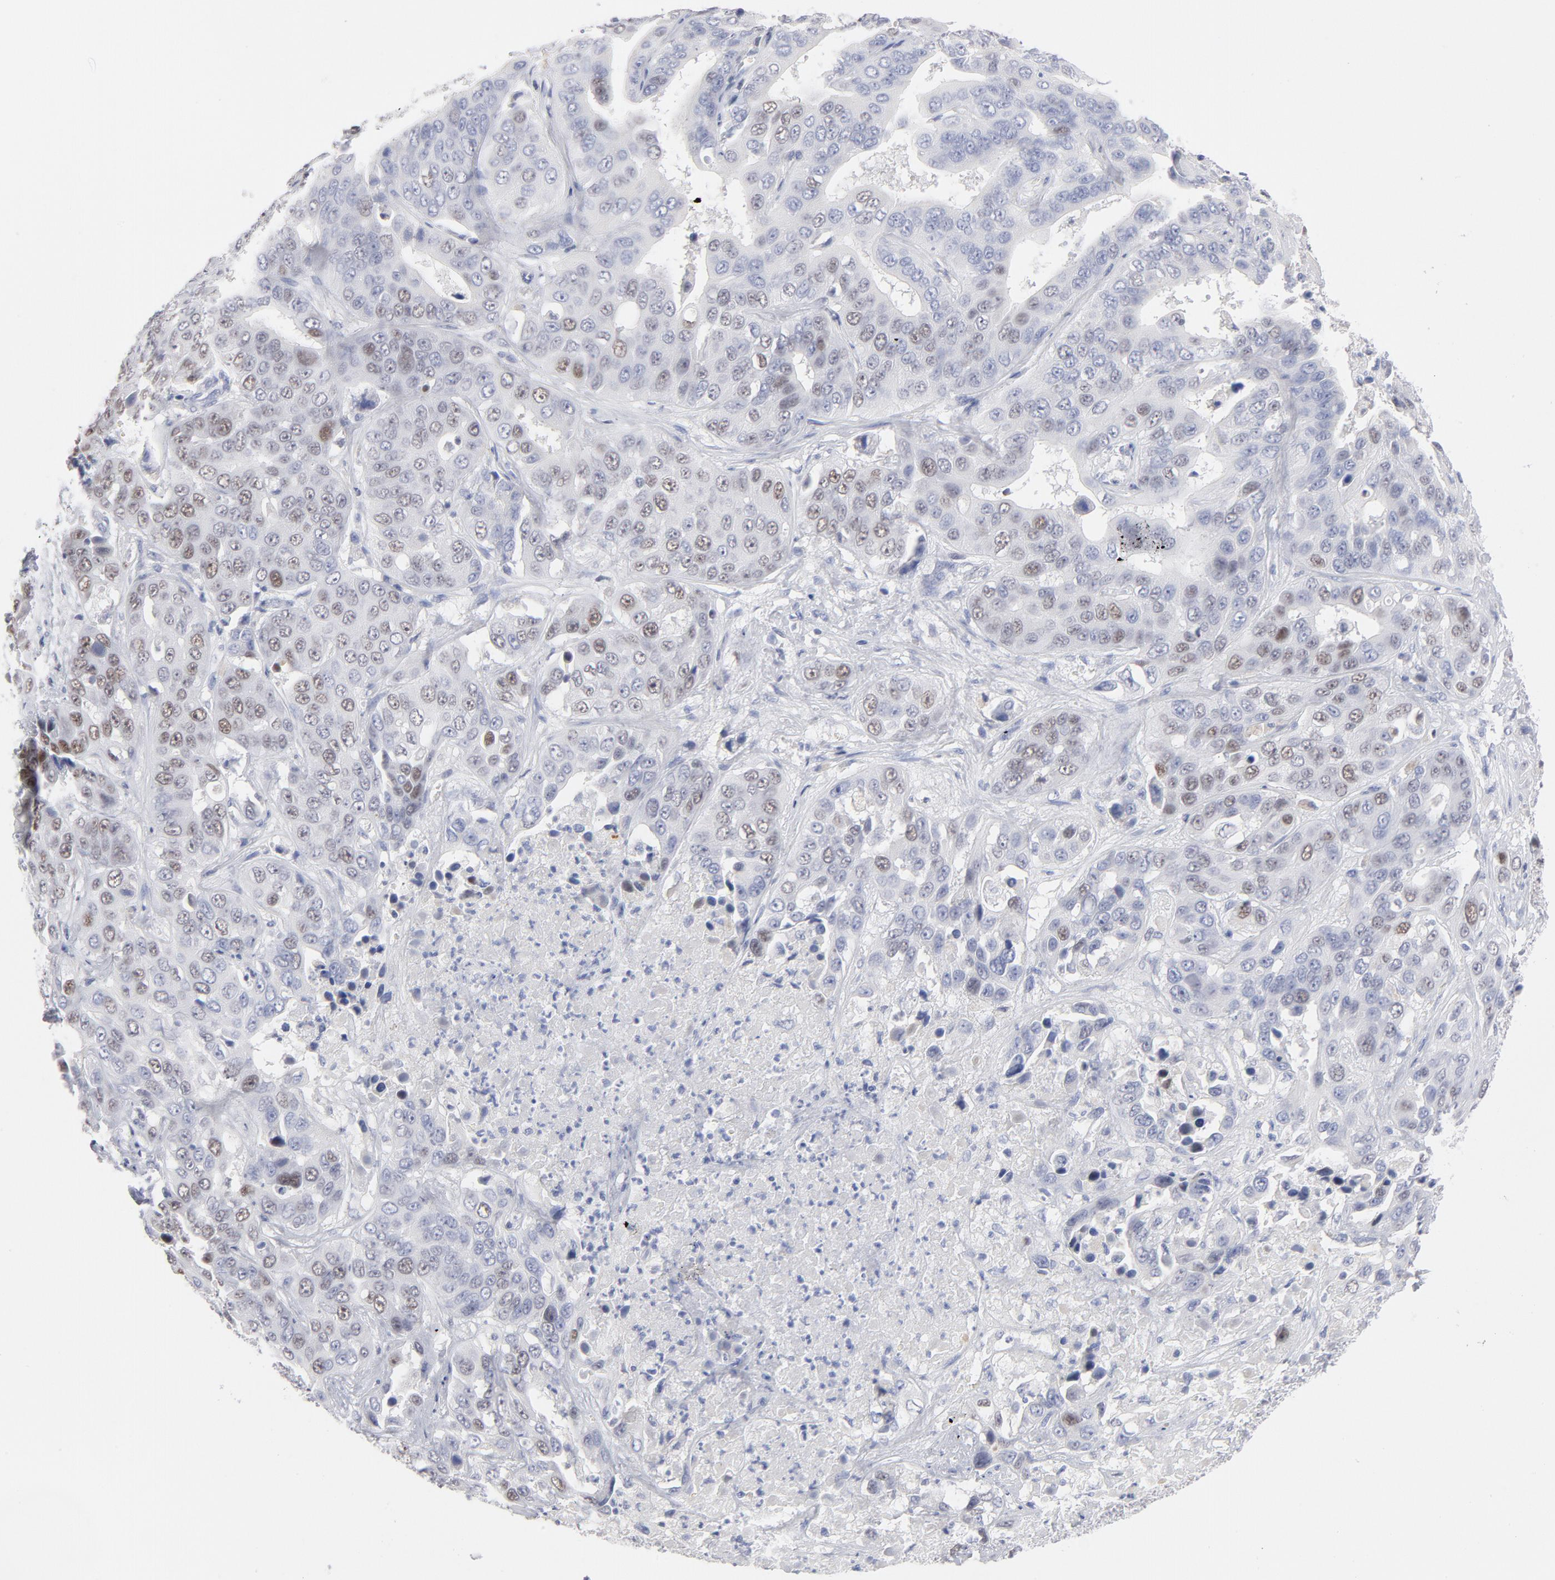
{"staining": {"intensity": "moderate", "quantity": "<25%", "location": "nuclear"}, "tissue": "liver cancer", "cell_type": "Tumor cells", "image_type": "cancer", "snomed": [{"axis": "morphology", "description": "Cholangiocarcinoma"}, {"axis": "topography", "description": "Liver"}], "caption": "IHC (DAB (3,3'-diaminobenzidine)) staining of human liver cancer (cholangiocarcinoma) demonstrates moderate nuclear protein positivity in approximately <25% of tumor cells.", "gene": "MCM7", "patient": {"sex": "female", "age": 52}}